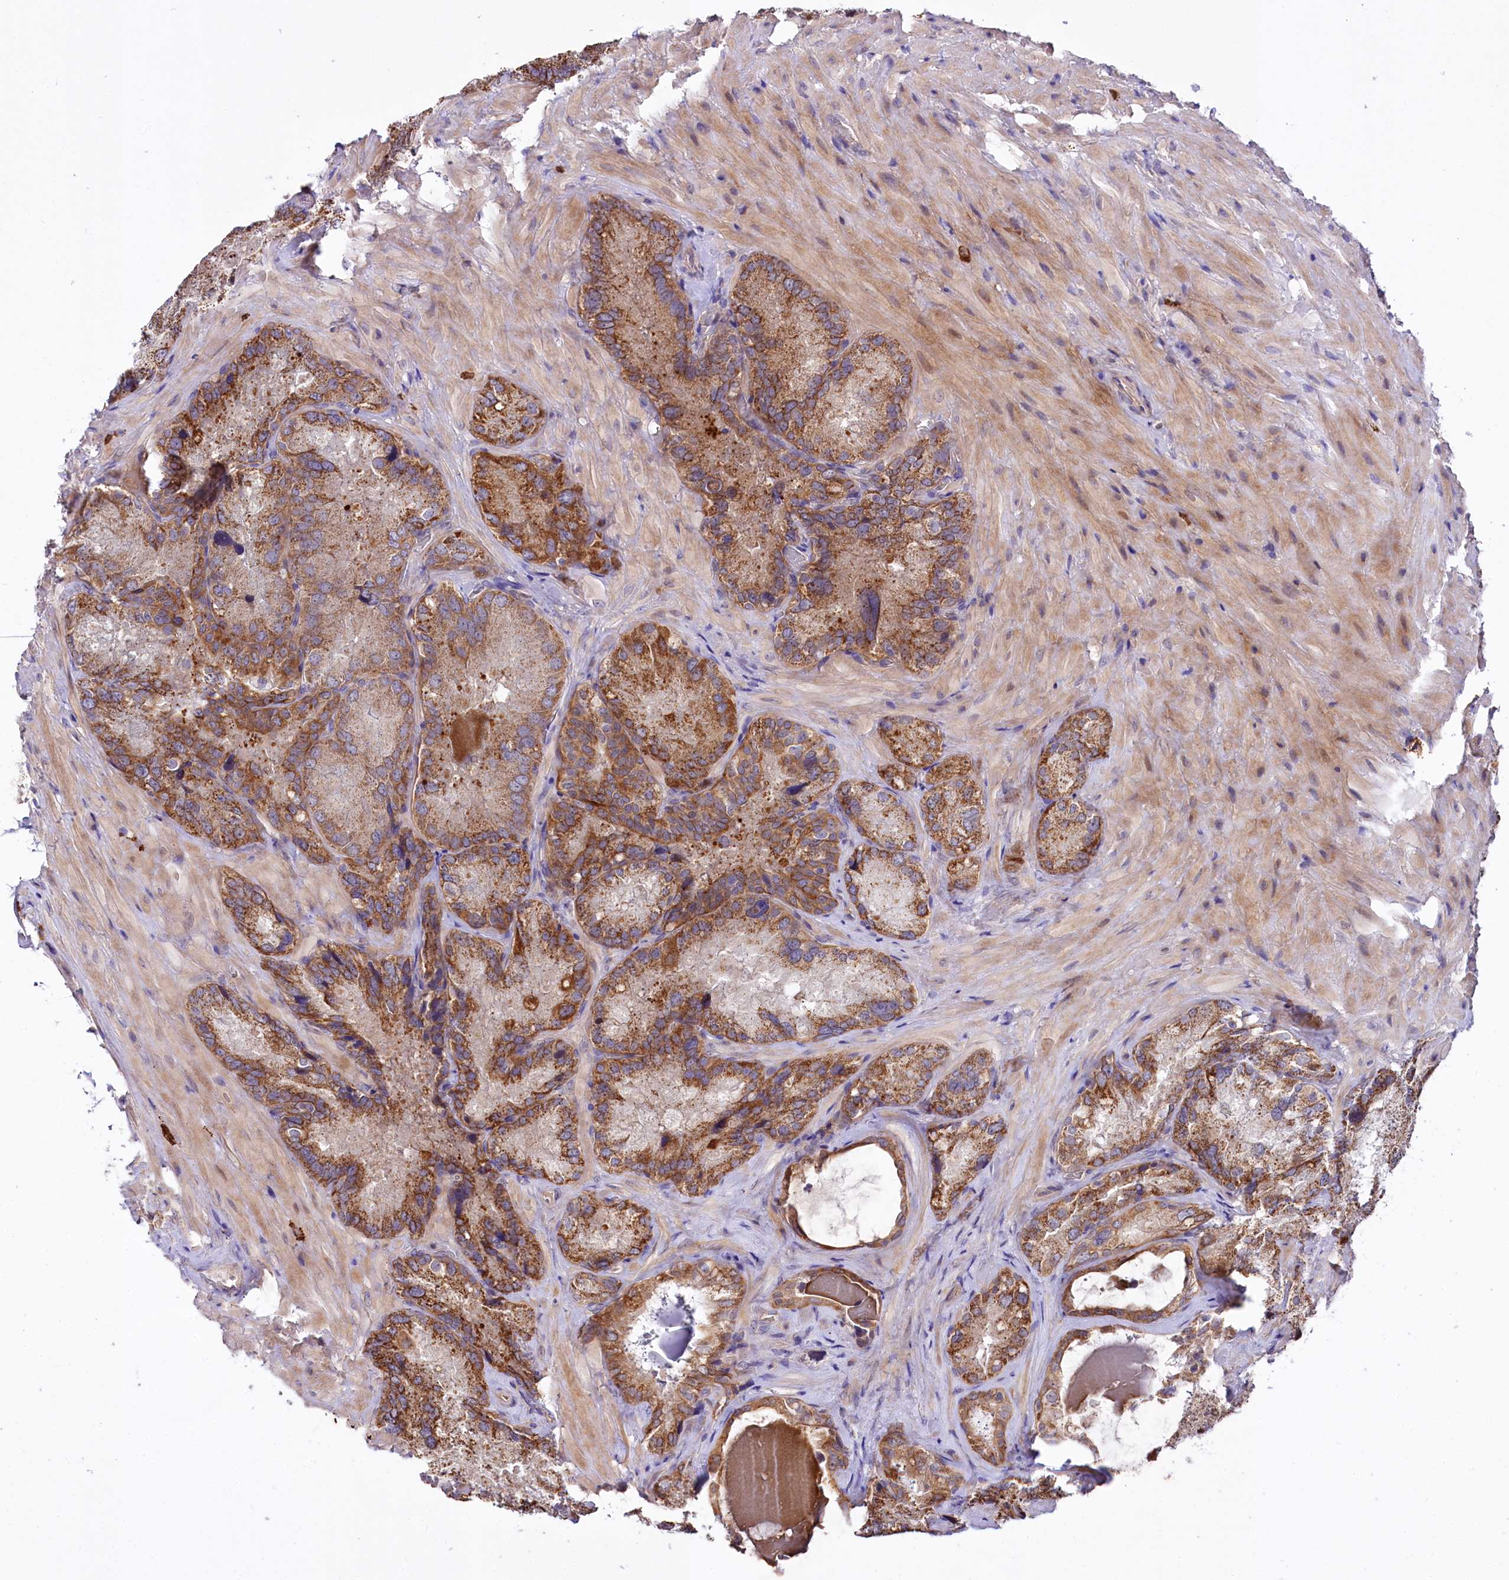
{"staining": {"intensity": "moderate", "quantity": ">75%", "location": "cytoplasmic/membranous"}, "tissue": "seminal vesicle", "cell_type": "Glandular cells", "image_type": "normal", "snomed": [{"axis": "morphology", "description": "Normal tissue, NOS"}, {"axis": "topography", "description": "Seminal veicle"}], "caption": "Immunohistochemistry image of normal human seminal vesicle stained for a protein (brown), which reveals medium levels of moderate cytoplasmic/membranous expression in about >75% of glandular cells.", "gene": "ZNF45", "patient": {"sex": "male", "age": 62}}